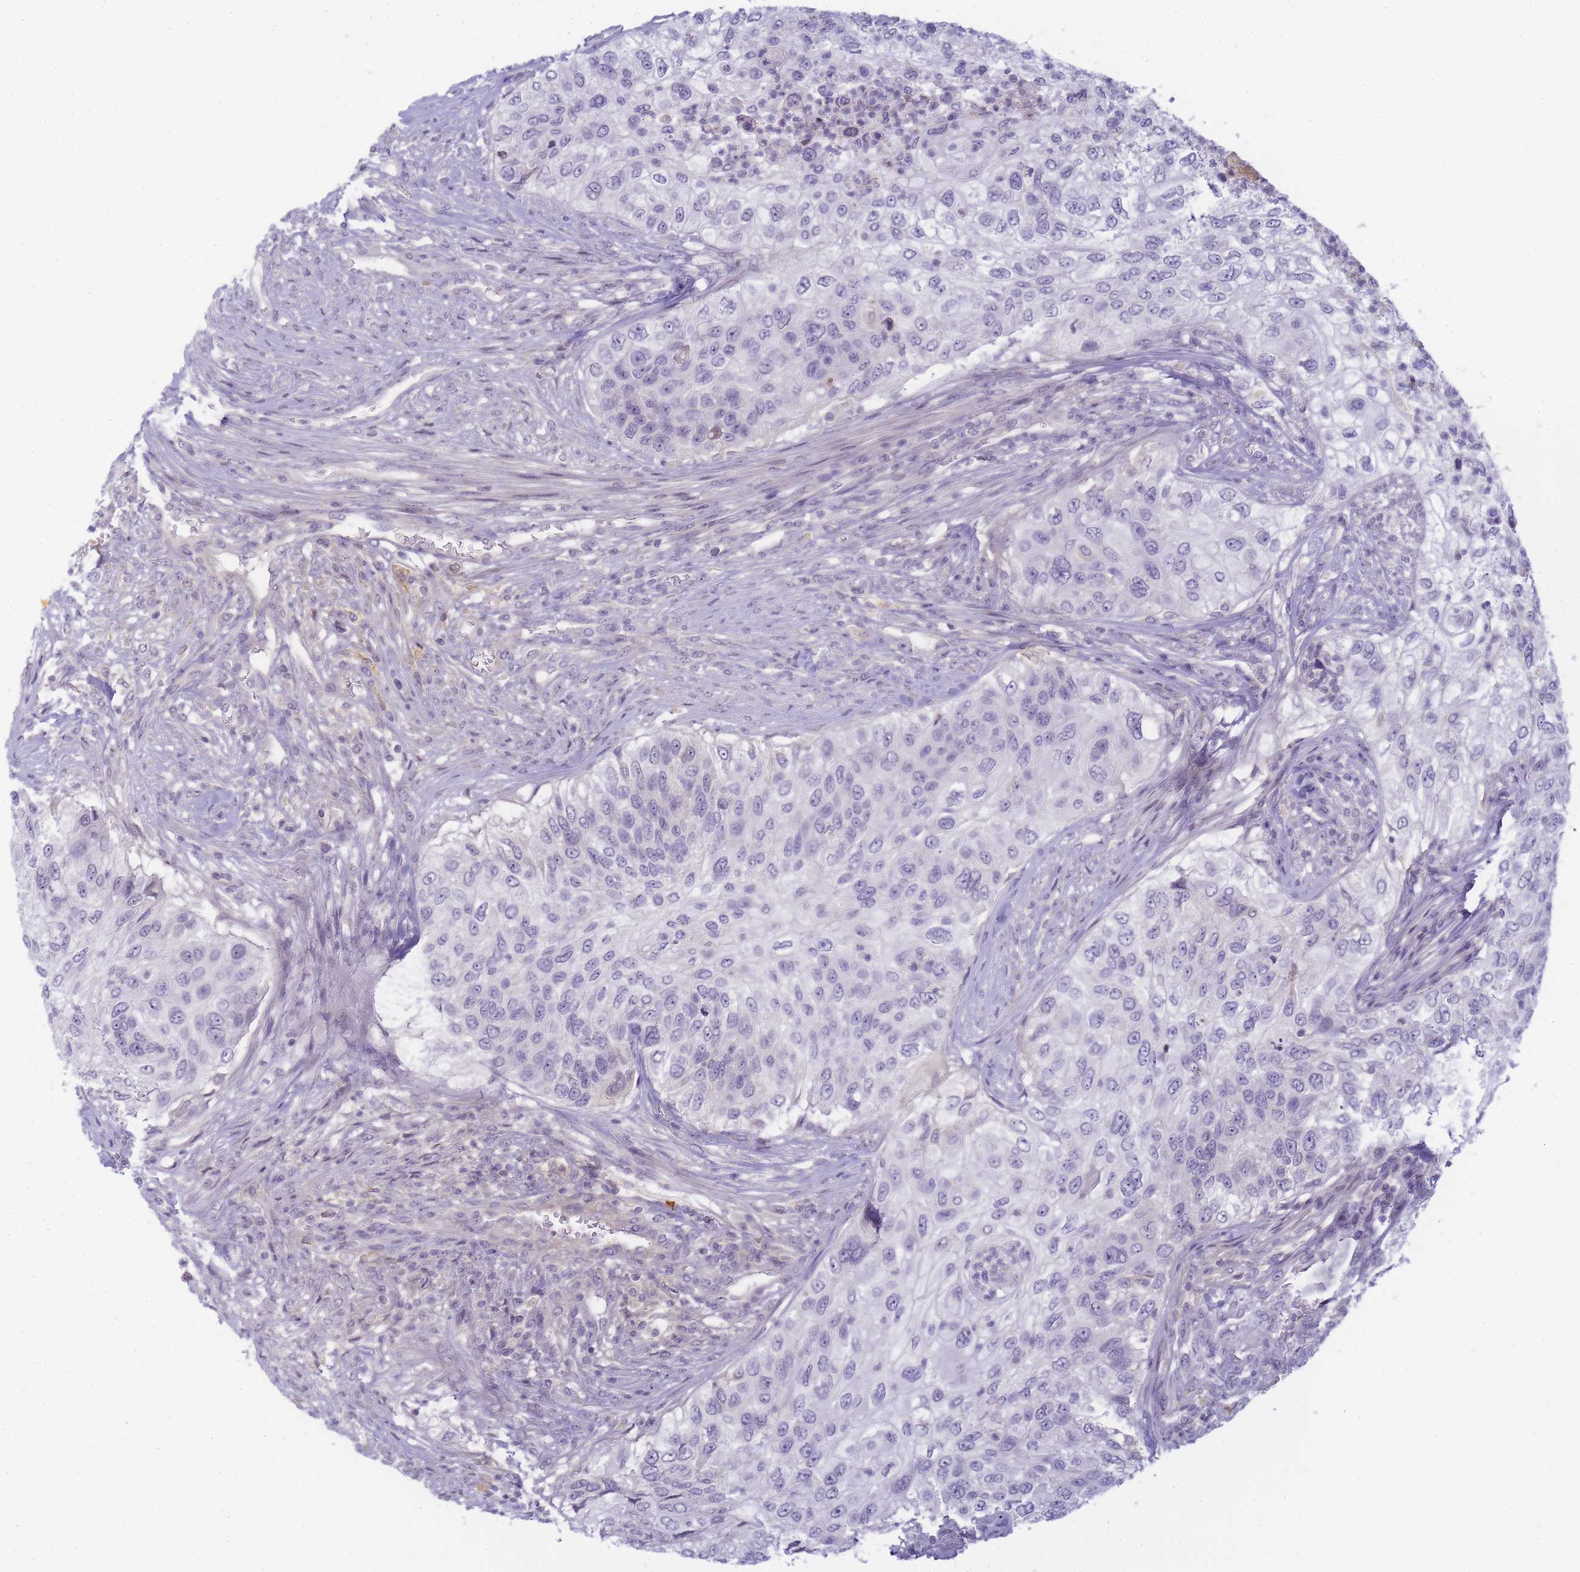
{"staining": {"intensity": "negative", "quantity": "none", "location": "none"}, "tissue": "urothelial cancer", "cell_type": "Tumor cells", "image_type": "cancer", "snomed": [{"axis": "morphology", "description": "Urothelial carcinoma, High grade"}, {"axis": "topography", "description": "Urinary bladder"}], "caption": "This is an immunohistochemistry (IHC) photomicrograph of human urothelial cancer. There is no staining in tumor cells.", "gene": "RRAD", "patient": {"sex": "female", "age": 60}}